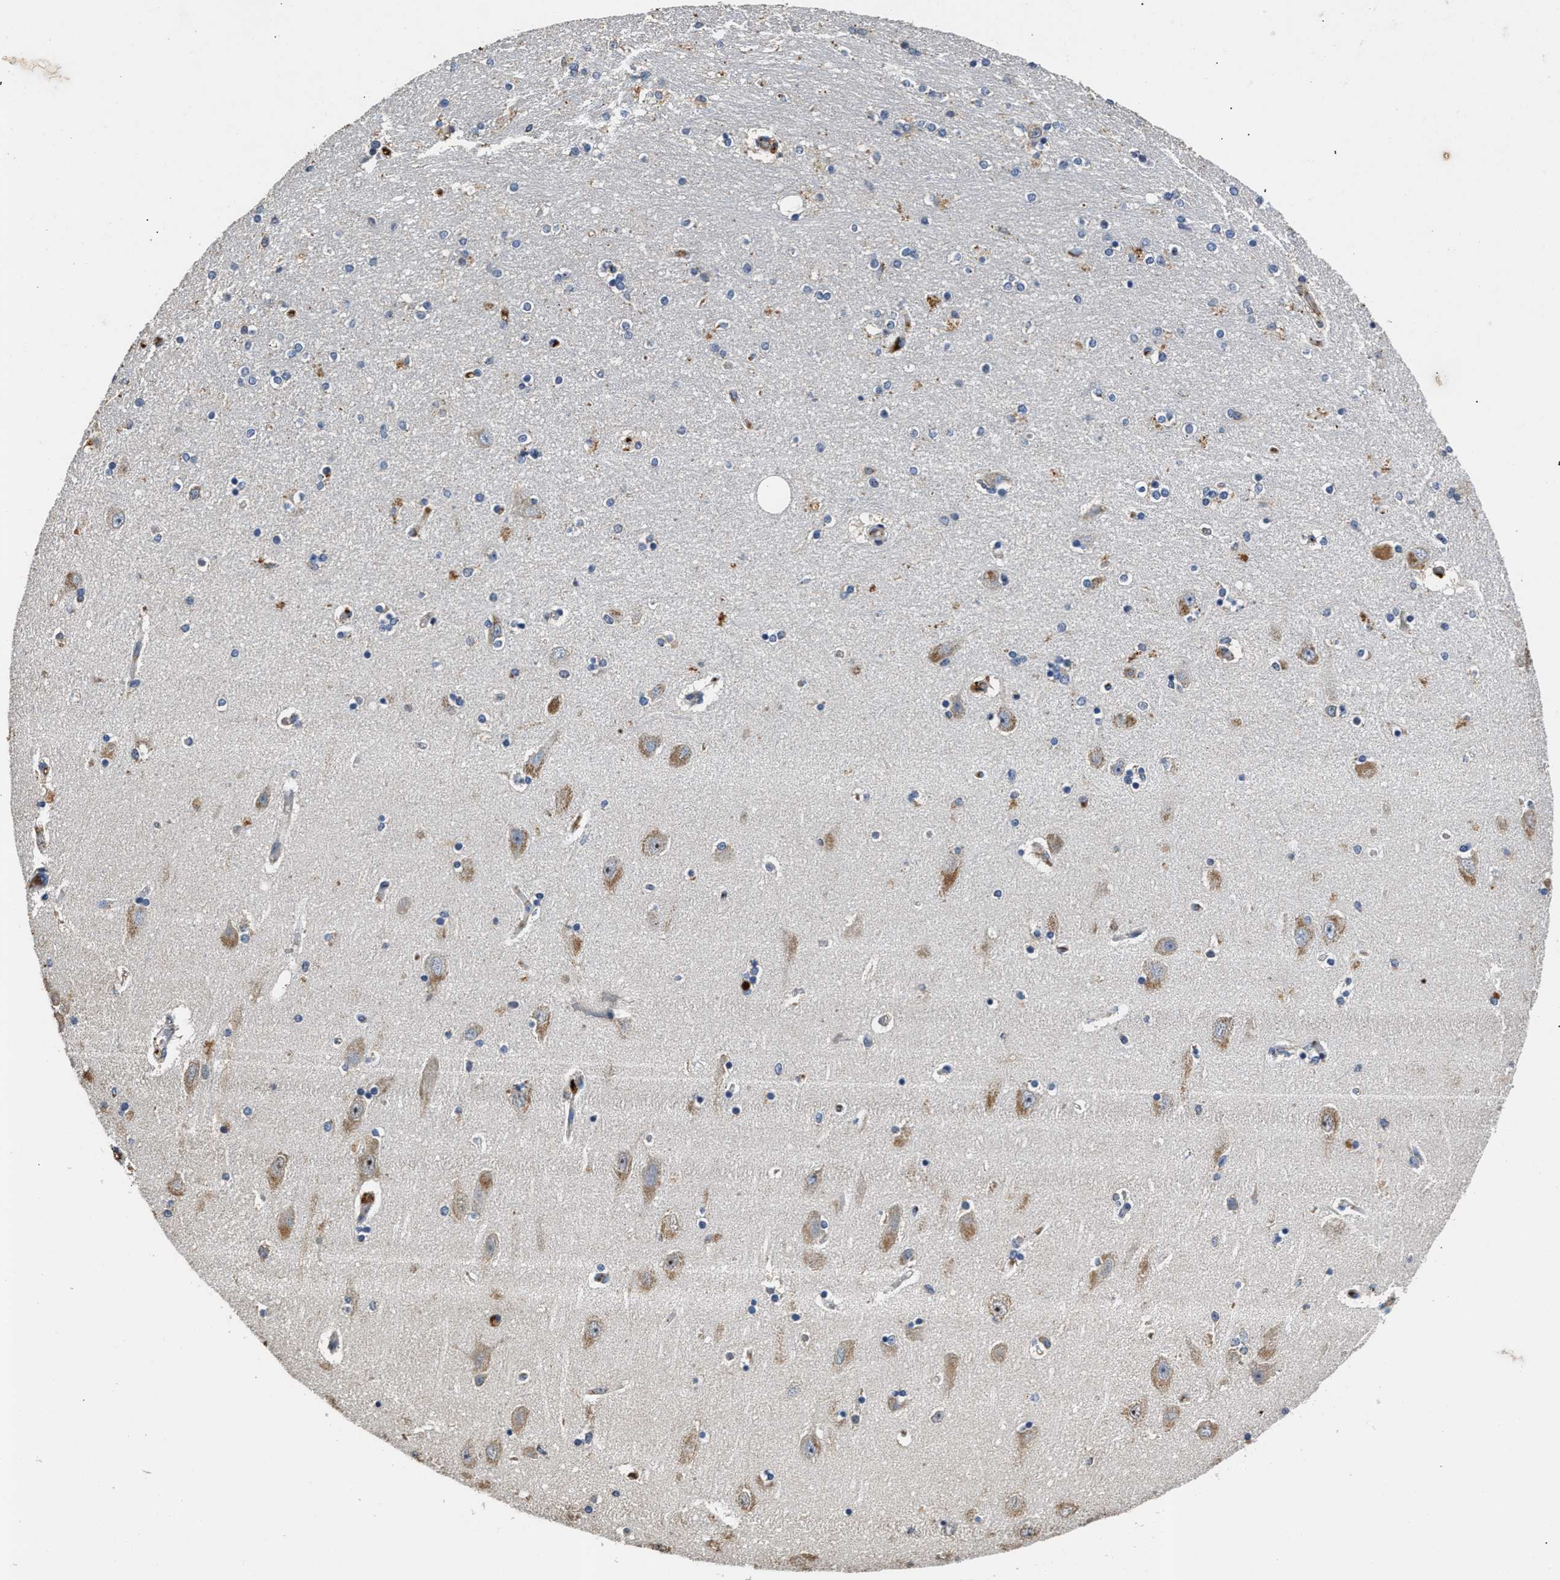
{"staining": {"intensity": "negative", "quantity": "none", "location": "none"}, "tissue": "hippocampus", "cell_type": "Glial cells", "image_type": "normal", "snomed": [{"axis": "morphology", "description": "Normal tissue, NOS"}, {"axis": "topography", "description": "Hippocampus"}], "caption": "Hippocampus was stained to show a protein in brown. There is no significant staining in glial cells. (IHC, brightfield microscopy, high magnification).", "gene": "C3", "patient": {"sex": "female", "age": 54}}